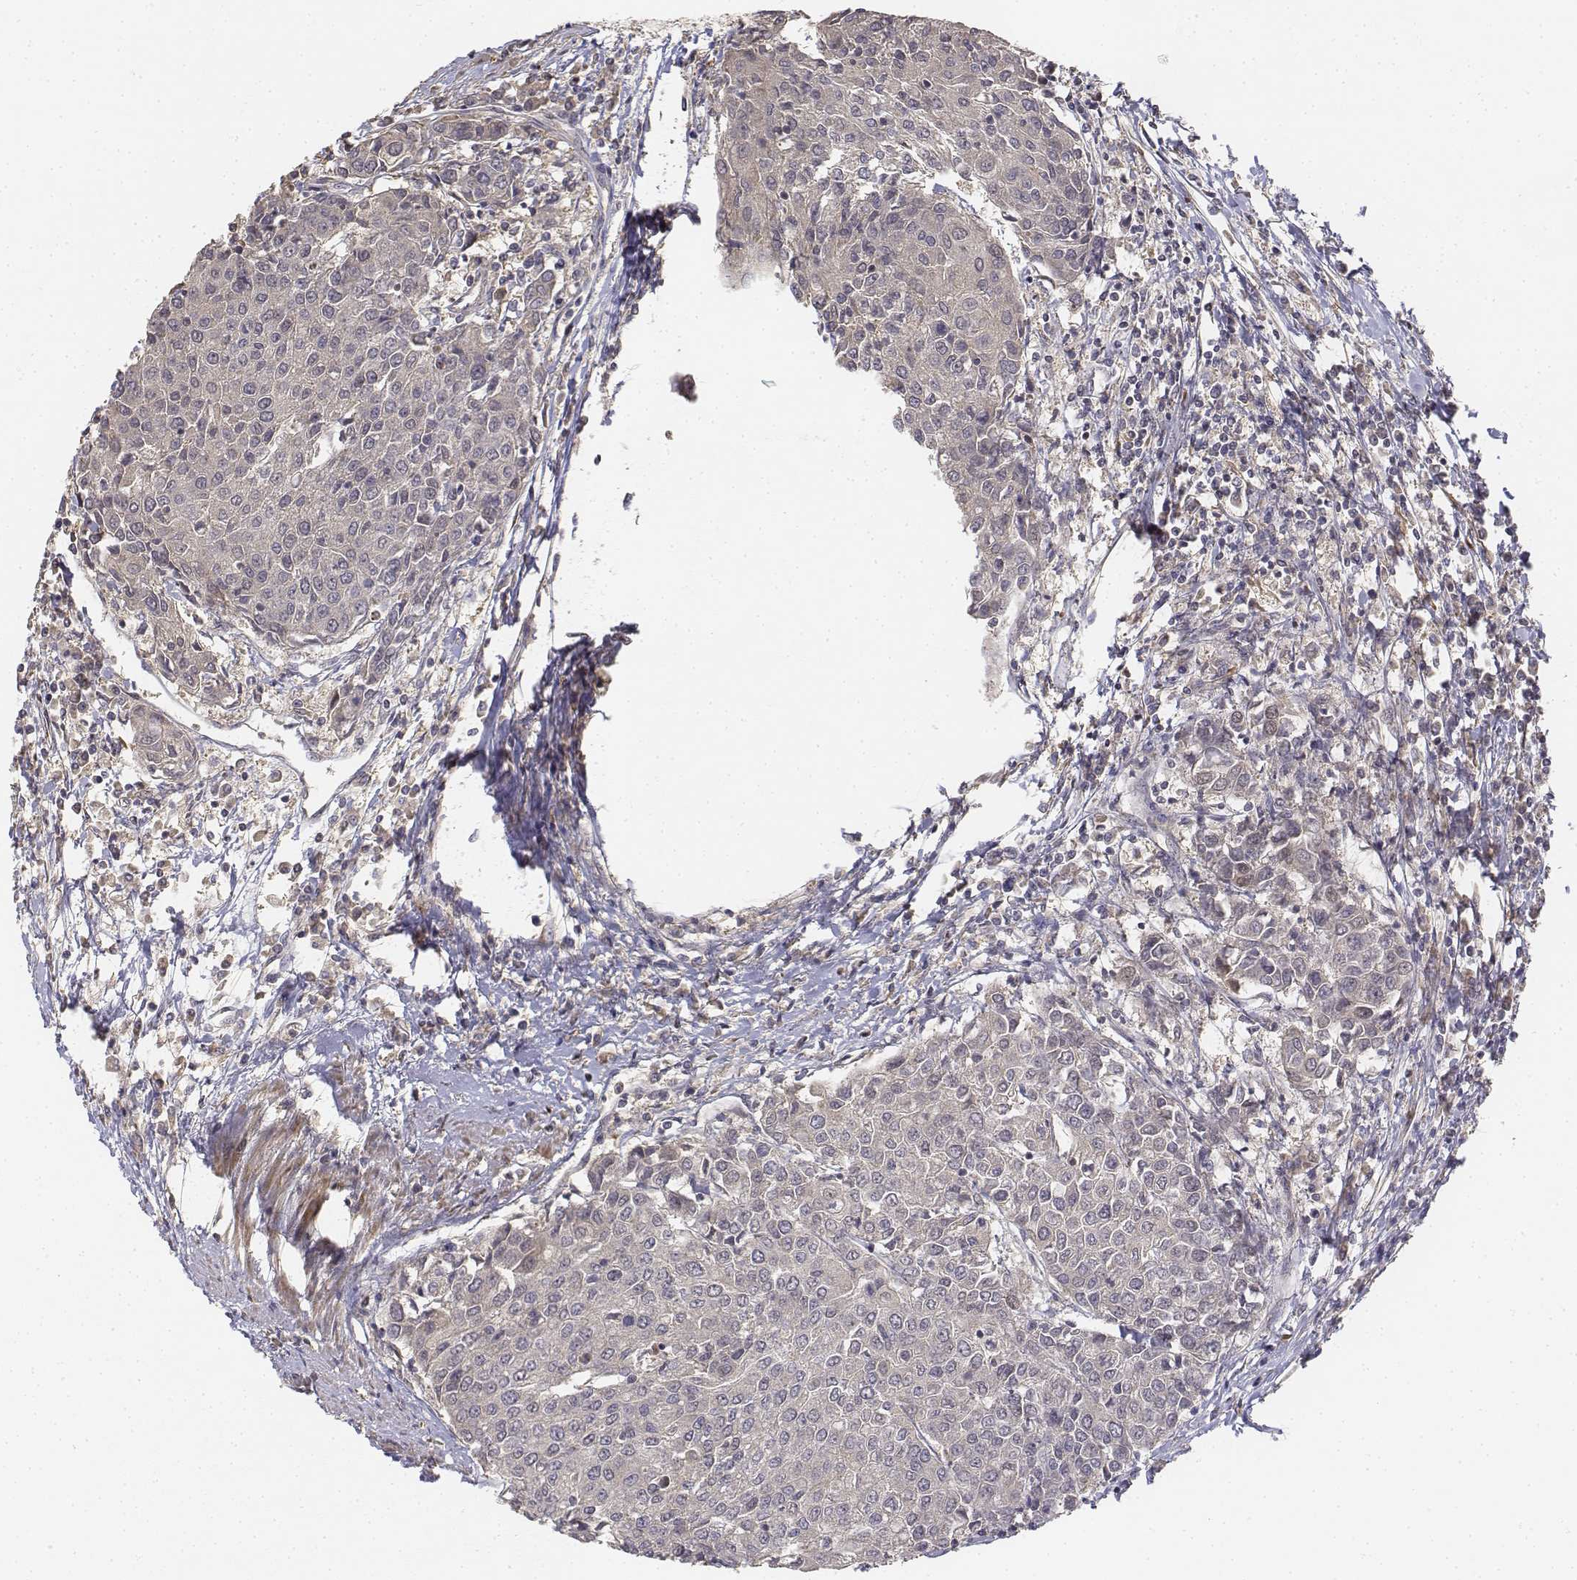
{"staining": {"intensity": "negative", "quantity": "none", "location": "none"}, "tissue": "urothelial cancer", "cell_type": "Tumor cells", "image_type": "cancer", "snomed": [{"axis": "morphology", "description": "Urothelial carcinoma, High grade"}, {"axis": "topography", "description": "Urinary bladder"}], "caption": "Immunohistochemistry (IHC) micrograph of neoplastic tissue: urothelial cancer stained with DAB reveals no significant protein staining in tumor cells.", "gene": "FBXO21", "patient": {"sex": "female", "age": 85}}